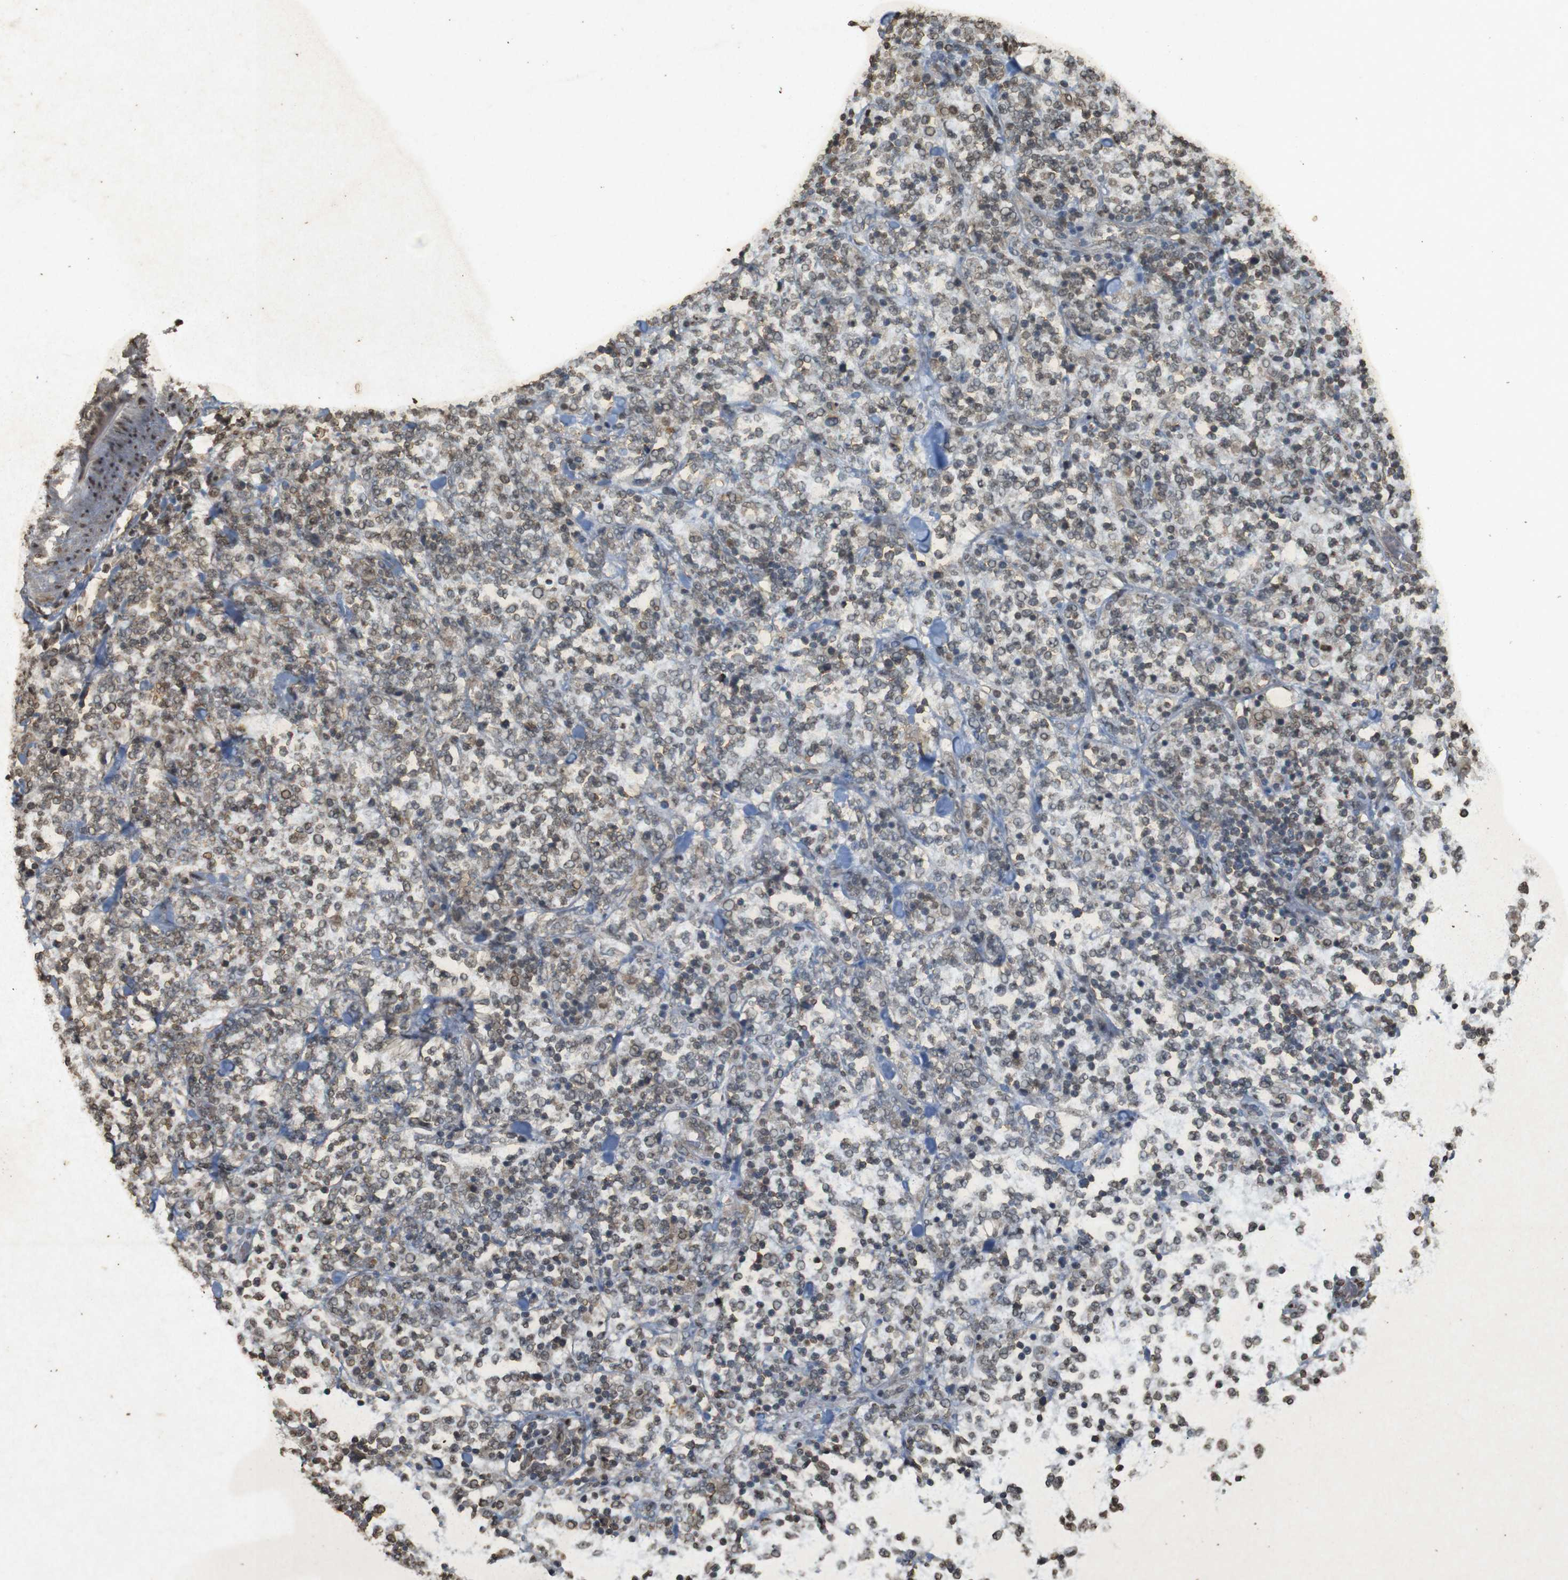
{"staining": {"intensity": "weak", "quantity": "25%-75%", "location": "nuclear"}, "tissue": "lymphoma", "cell_type": "Tumor cells", "image_type": "cancer", "snomed": [{"axis": "morphology", "description": "Malignant lymphoma, non-Hodgkin's type, High grade"}, {"axis": "topography", "description": "Soft tissue"}], "caption": "Tumor cells reveal weak nuclear expression in about 25%-75% of cells in high-grade malignant lymphoma, non-Hodgkin's type. (brown staining indicates protein expression, while blue staining denotes nuclei).", "gene": "ORC4", "patient": {"sex": "male", "age": 18}}